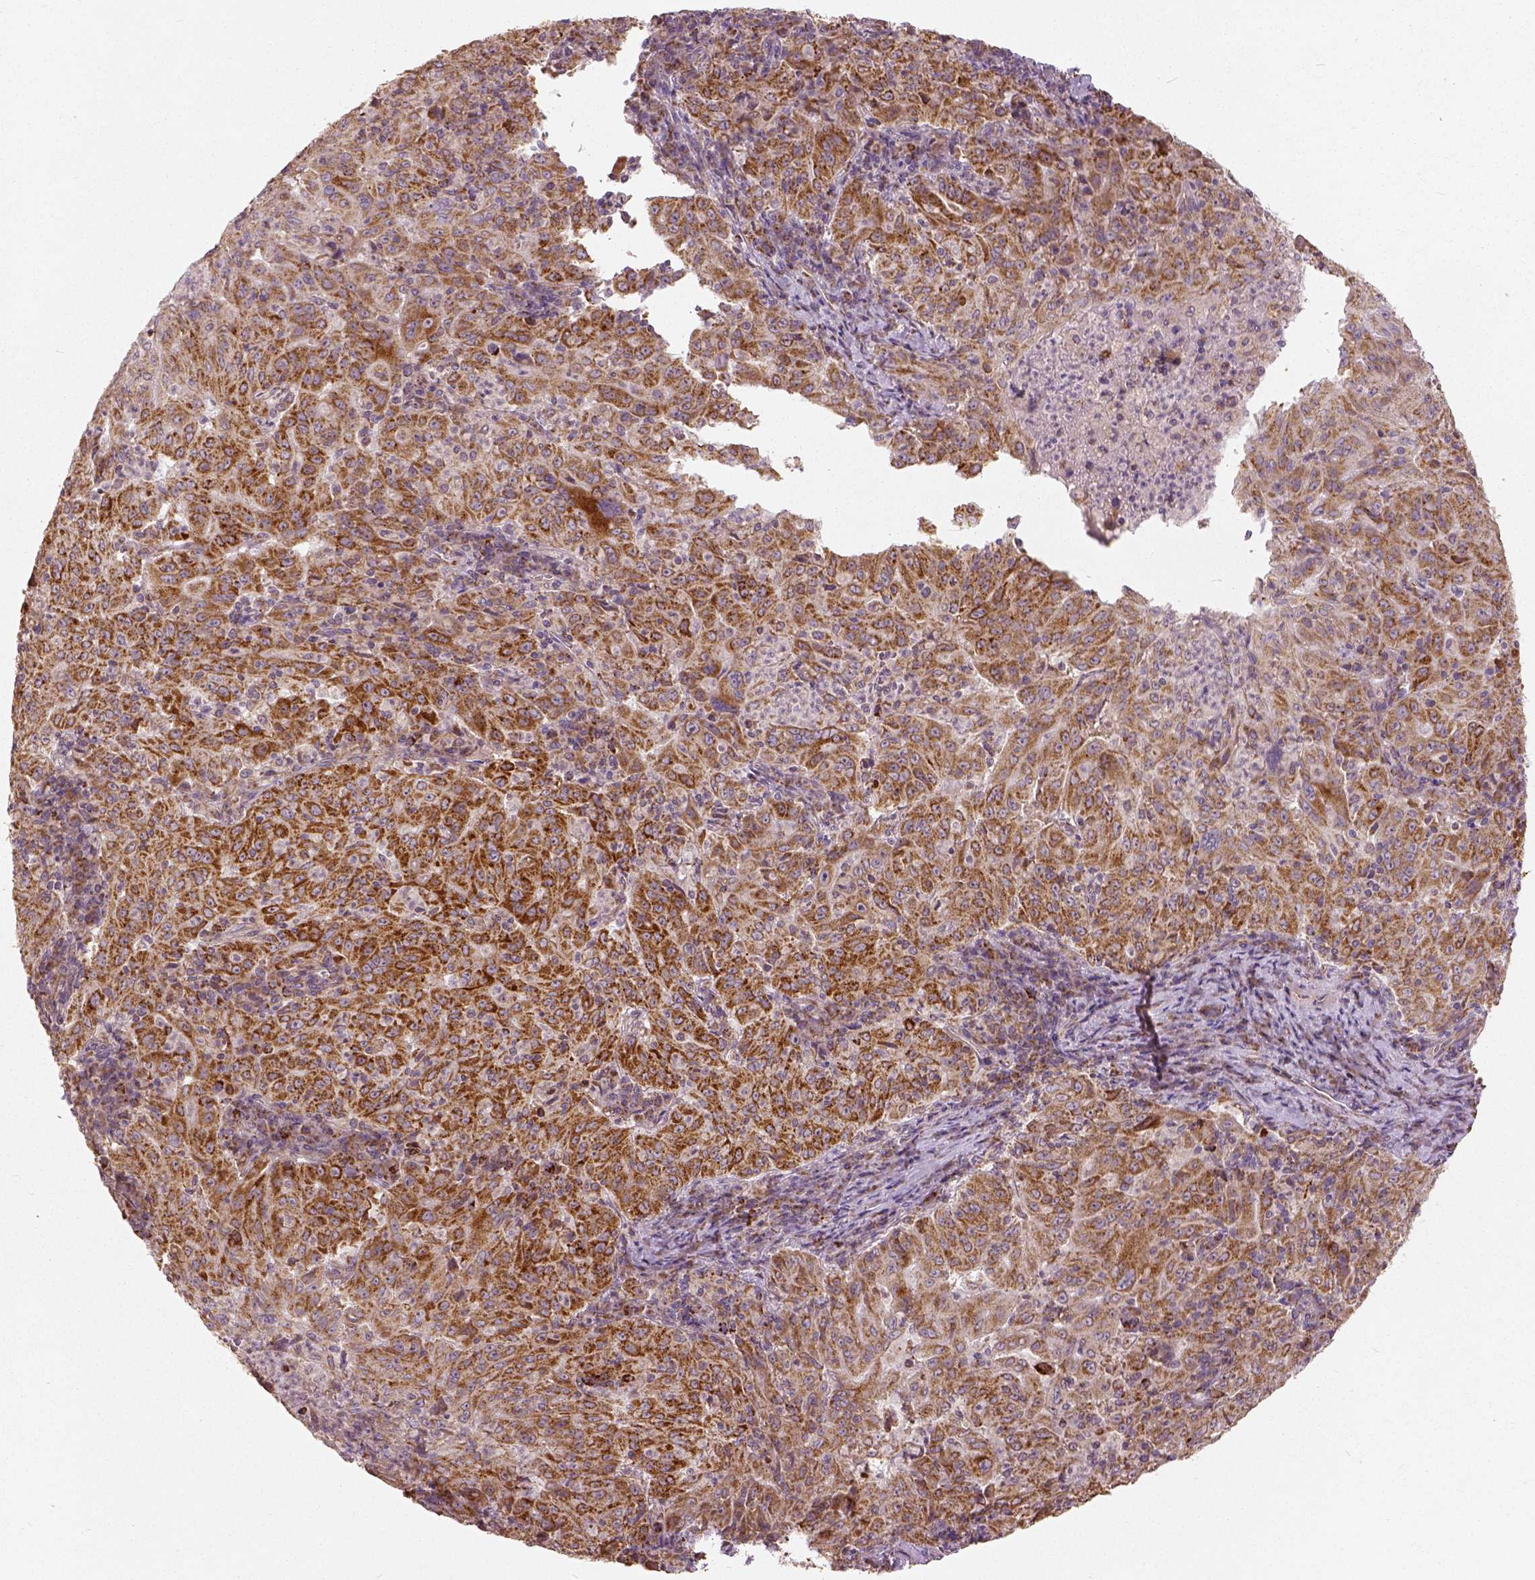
{"staining": {"intensity": "moderate", "quantity": ">75%", "location": "cytoplasmic/membranous"}, "tissue": "pancreatic cancer", "cell_type": "Tumor cells", "image_type": "cancer", "snomed": [{"axis": "morphology", "description": "Adenocarcinoma, NOS"}, {"axis": "topography", "description": "Pancreas"}], "caption": "Protein staining demonstrates moderate cytoplasmic/membranous expression in approximately >75% of tumor cells in pancreatic adenocarcinoma.", "gene": "PGAM5", "patient": {"sex": "male", "age": 63}}